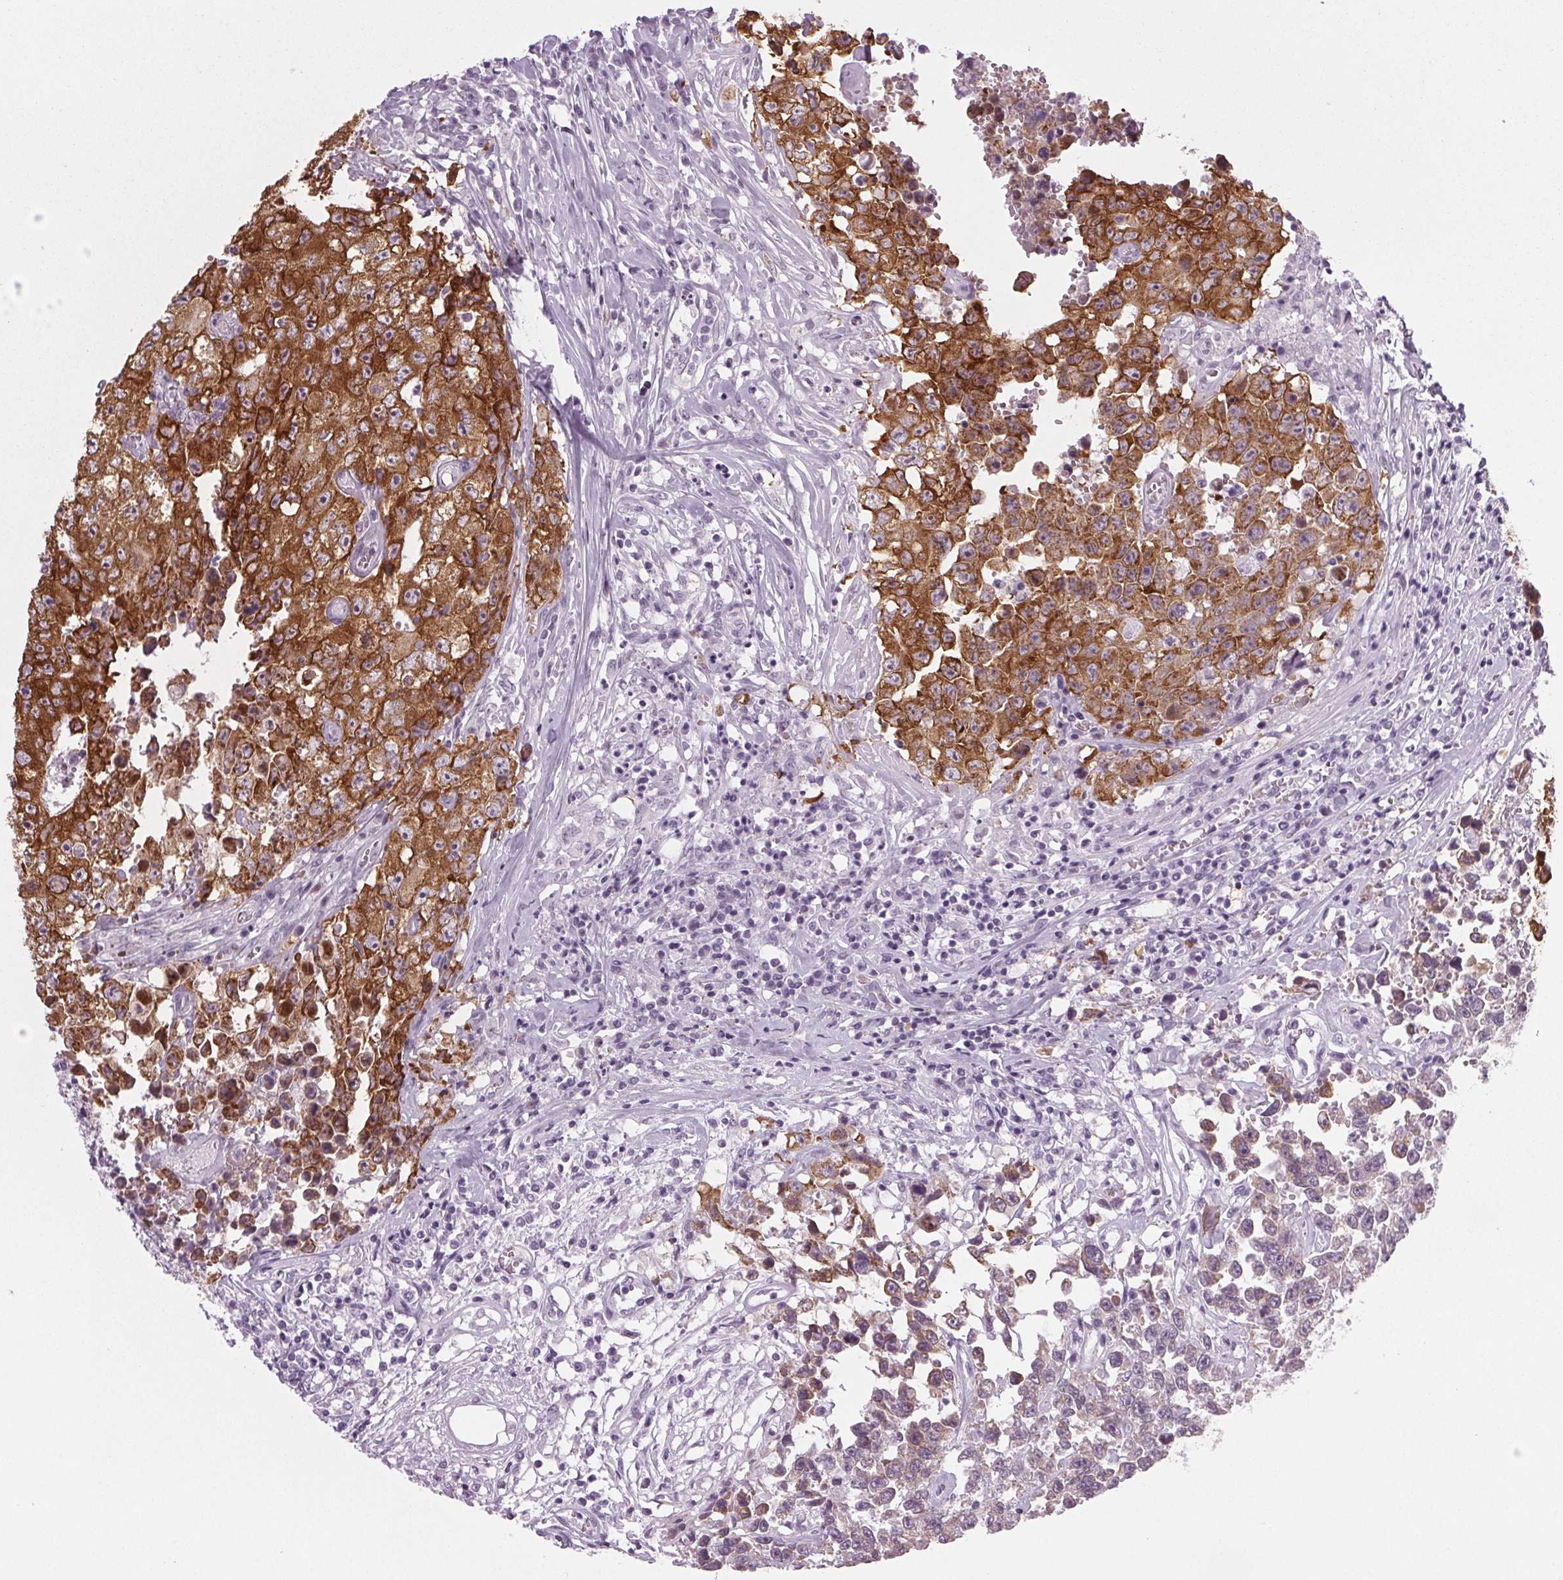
{"staining": {"intensity": "strong", "quantity": ">75%", "location": "cytoplasmic/membranous"}, "tissue": "testis cancer", "cell_type": "Tumor cells", "image_type": "cancer", "snomed": [{"axis": "morphology", "description": "Carcinoma, Embryonal, NOS"}, {"axis": "topography", "description": "Testis"}], "caption": "Immunohistochemistry of testis cancer (embryonal carcinoma) exhibits high levels of strong cytoplasmic/membranous expression in about >75% of tumor cells. (Brightfield microscopy of DAB IHC at high magnification).", "gene": "IGF2BP1", "patient": {"sex": "male", "age": 36}}